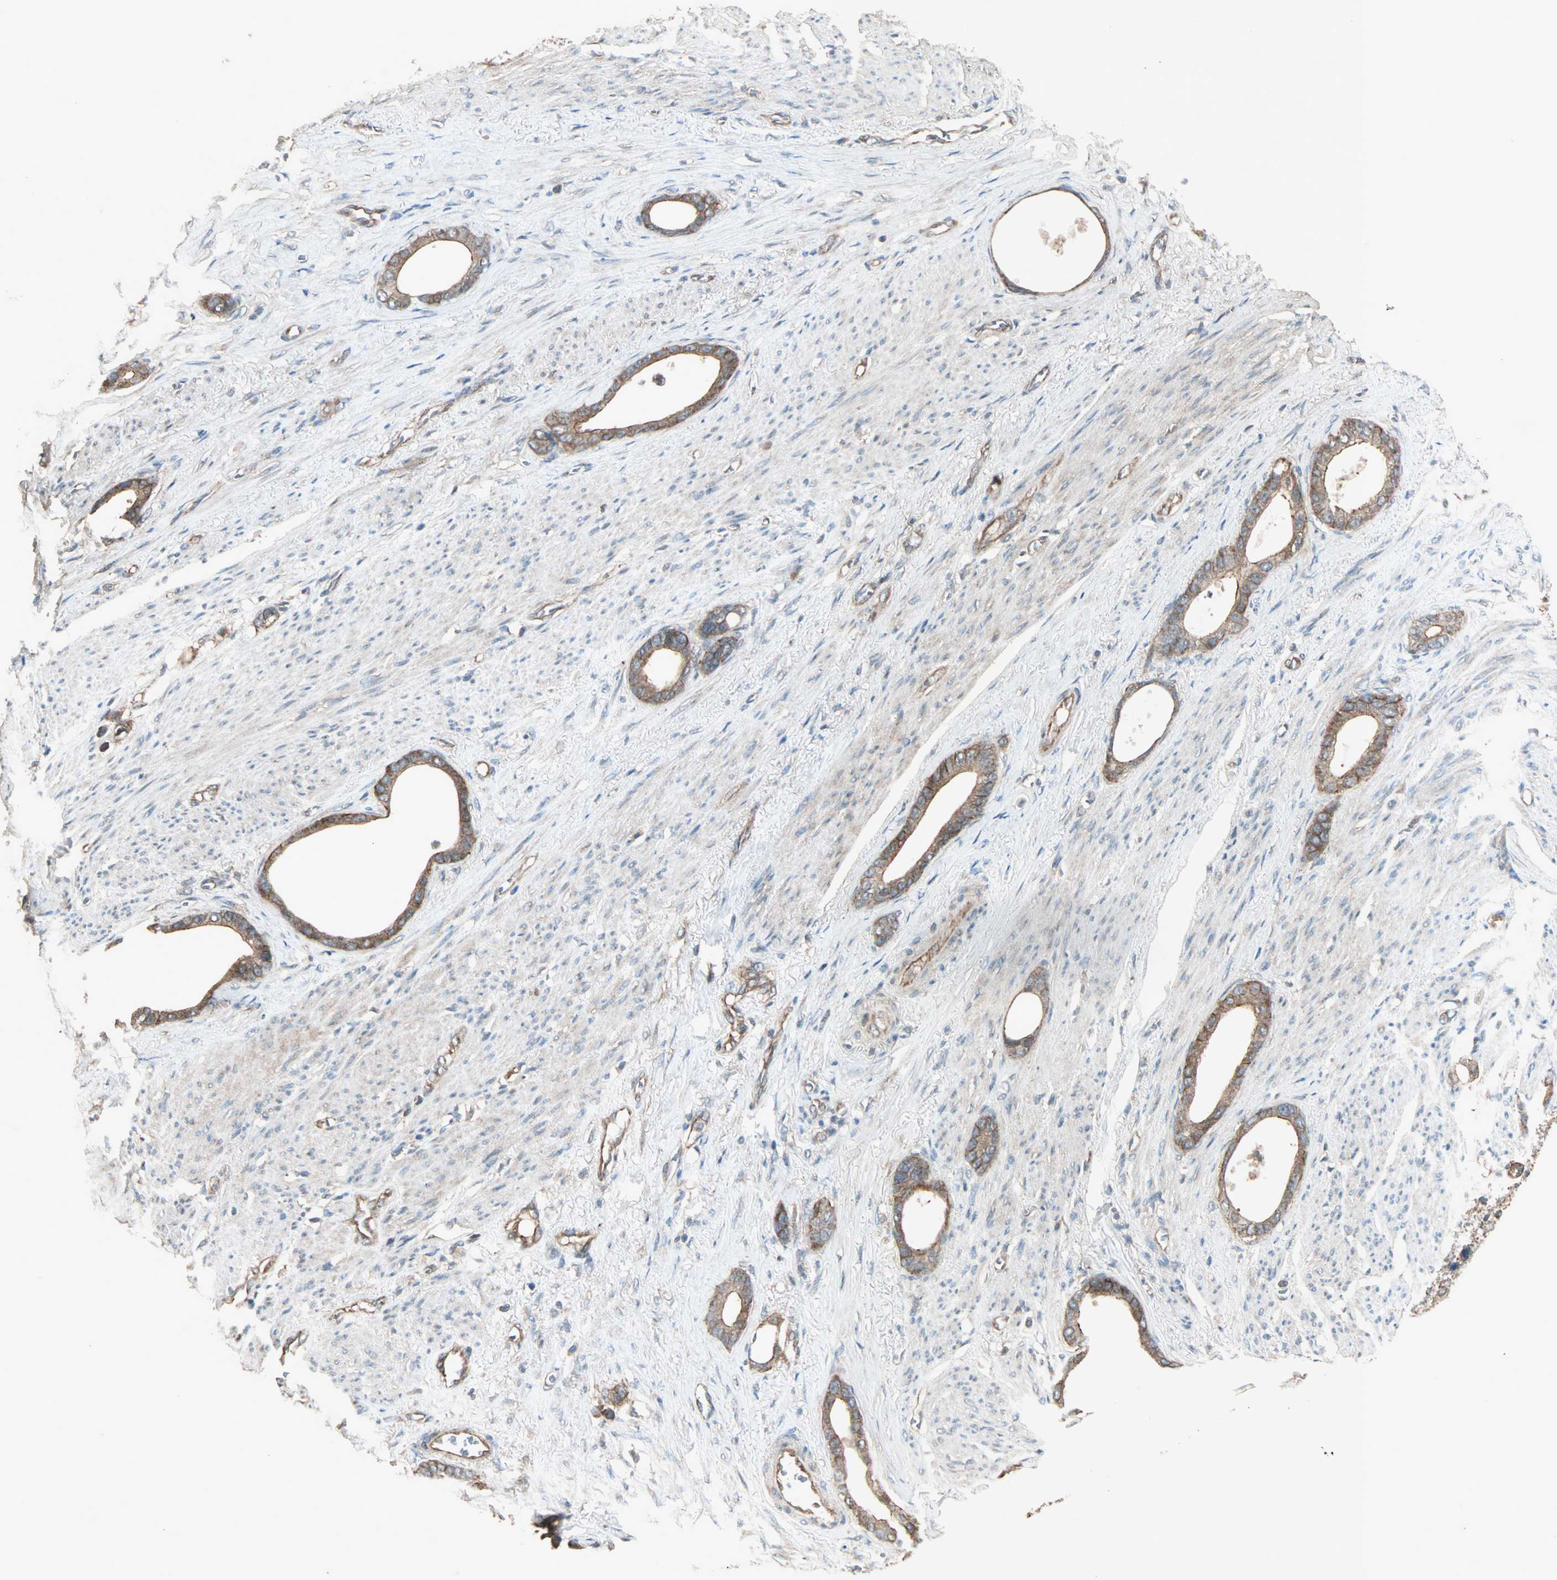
{"staining": {"intensity": "moderate", "quantity": ">75%", "location": "cytoplasmic/membranous"}, "tissue": "stomach cancer", "cell_type": "Tumor cells", "image_type": "cancer", "snomed": [{"axis": "morphology", "description": "Adenocarcinoma, NOS"}, {"axis": "topography", "description": "Stomach"}], "caption": "About >75% of tumor cells in human adenocarcinoma (stomach) reveal moderate cytoplasmic/membranous protein staining as visualized by brown immunohistochemical staining.", "gene": "MAP3K21", "patient": {"sex": "female", "age": 75}}